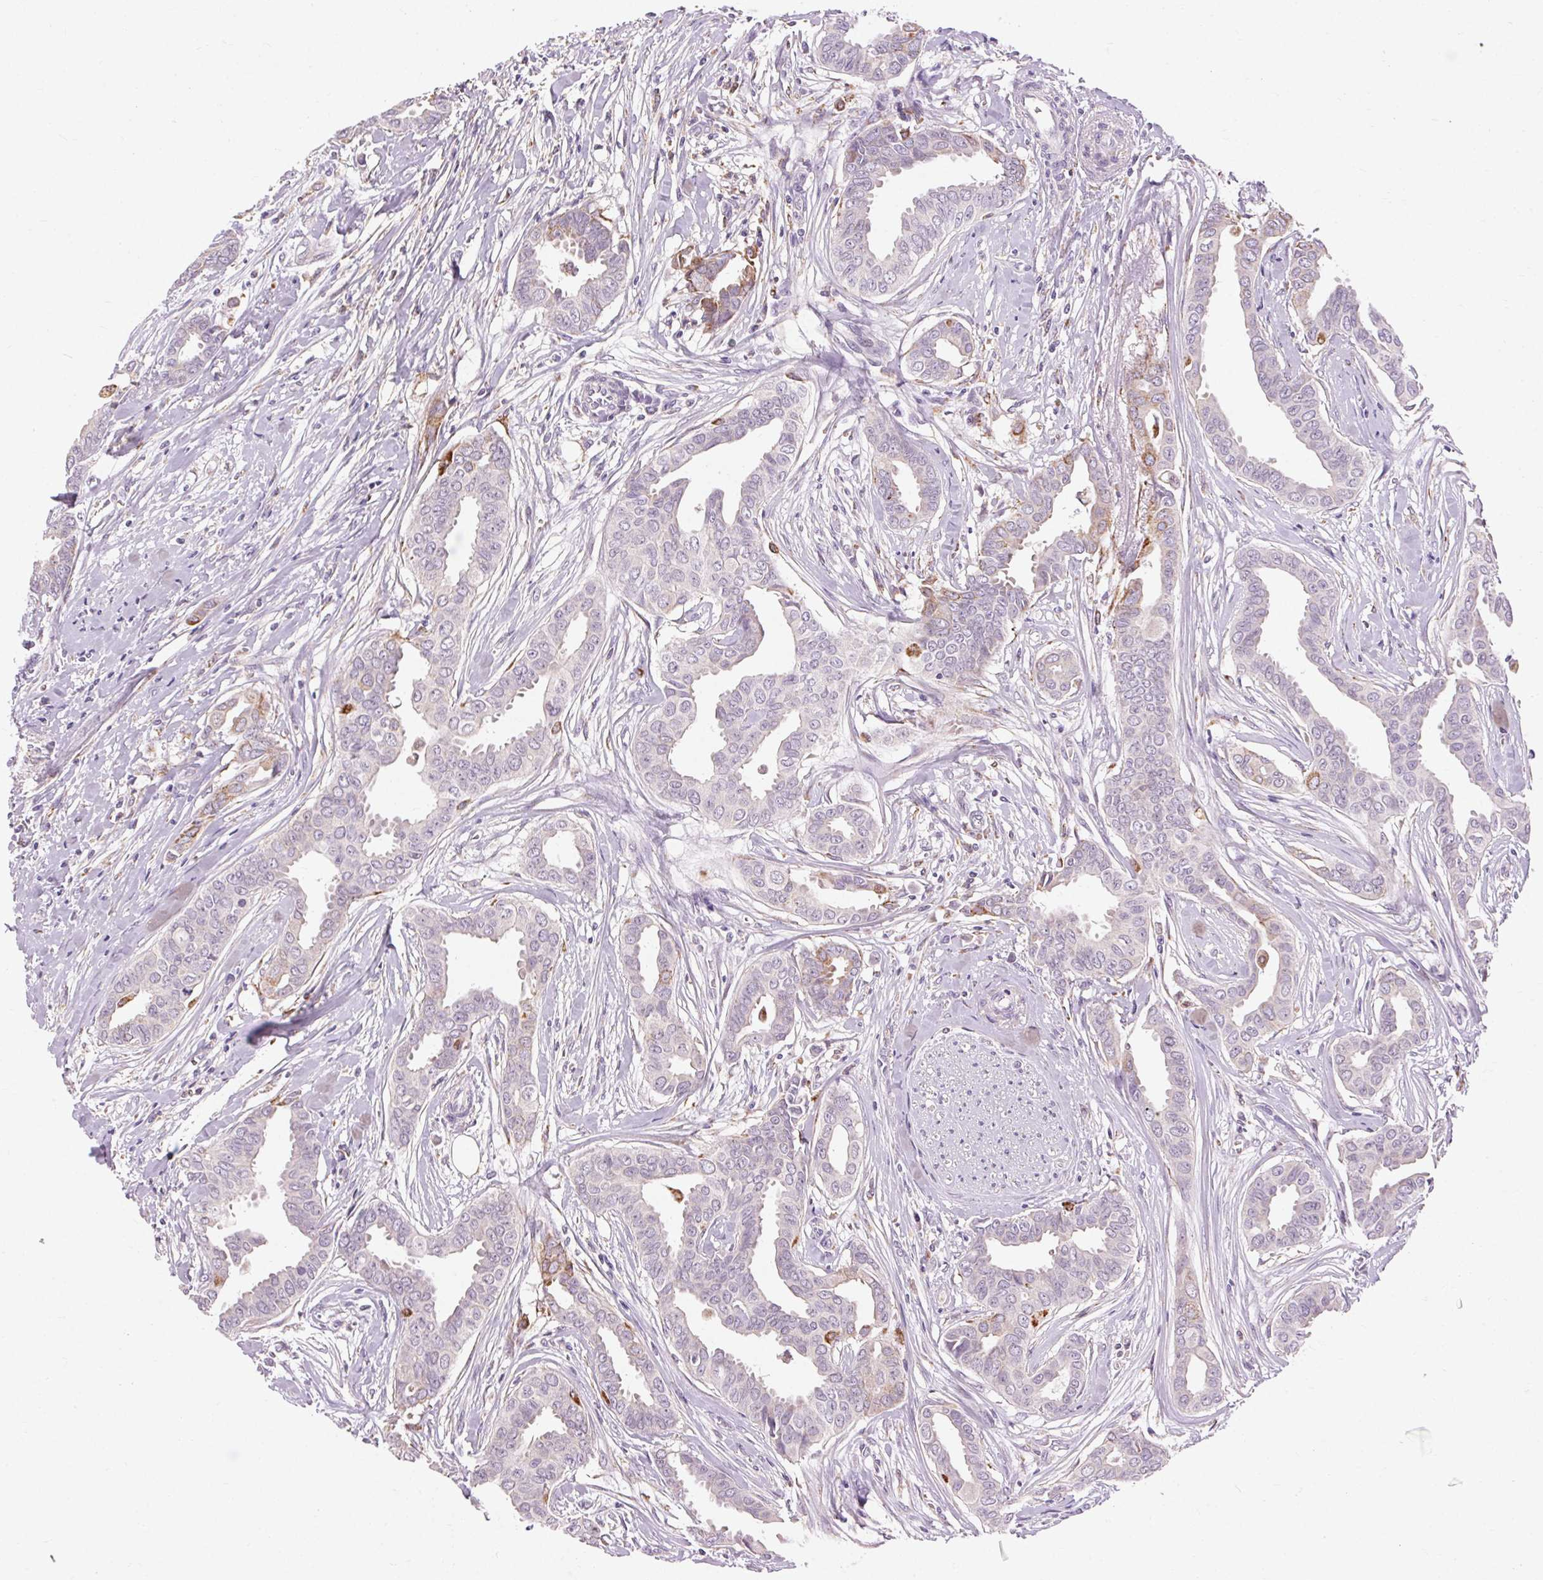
{"staining": {"intensity": "moderate", "quantity": "<25%", "location": "cytoplasmic/membranous"}, "tissue": "breast cancer", "cell_type": "Tumor cells", "image_type": "cancer", "snomed": [{"axis": "morphology", "description": "Duct carcinoma"}, {"axis": "topography", "description": "Breast"}], "caption": "Protein expression analysis of human breast cancer (invasive ductal carcinoma) reveals moderate cytoplasmic/membranous expression in about <25% of tumor cells.", "gene": "REP15", "patient": {"sex": "female", "age": 45}}